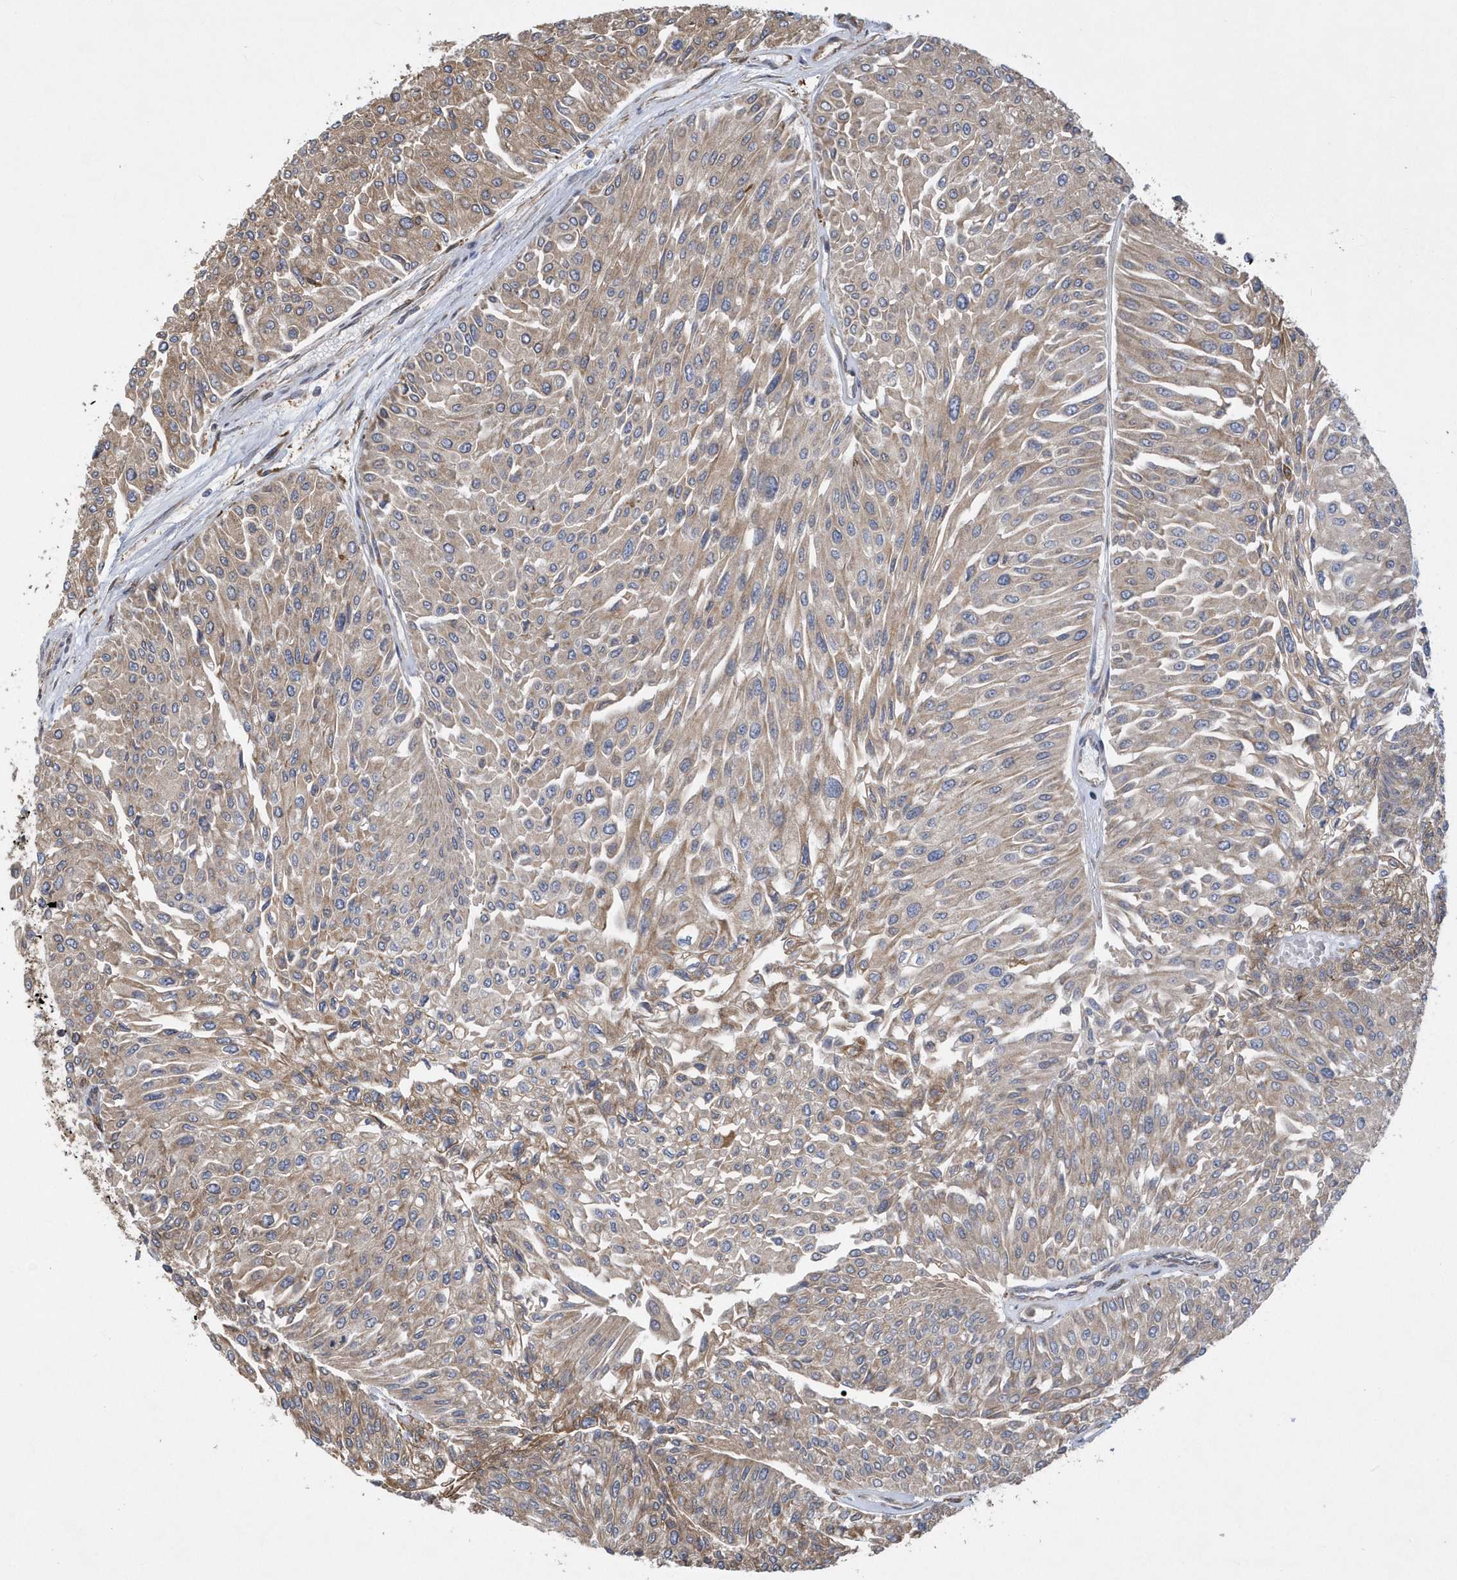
{"staining": {"intensity": "weak", "quantity": ">75%", "location": "cytoplasmic/membranous"}, "tissue": "urothelial cancer", "cell_type": "Tumor cells", "image_type": "cancer", "snomed": [{"axis": "morphology", "description": "Urothelial carcinoma, Low grade"}, {"axis": "topography", "description": "Urinary bladder"}], "caption": "The micrograph displays immunohistochemical staining of urothelial cancer. There is weak cytoplasmic/membranous expression is present in about >75% of tumor cells.", "gene": "VAMP7", "patient": {"sex": "male", "age": 67}}